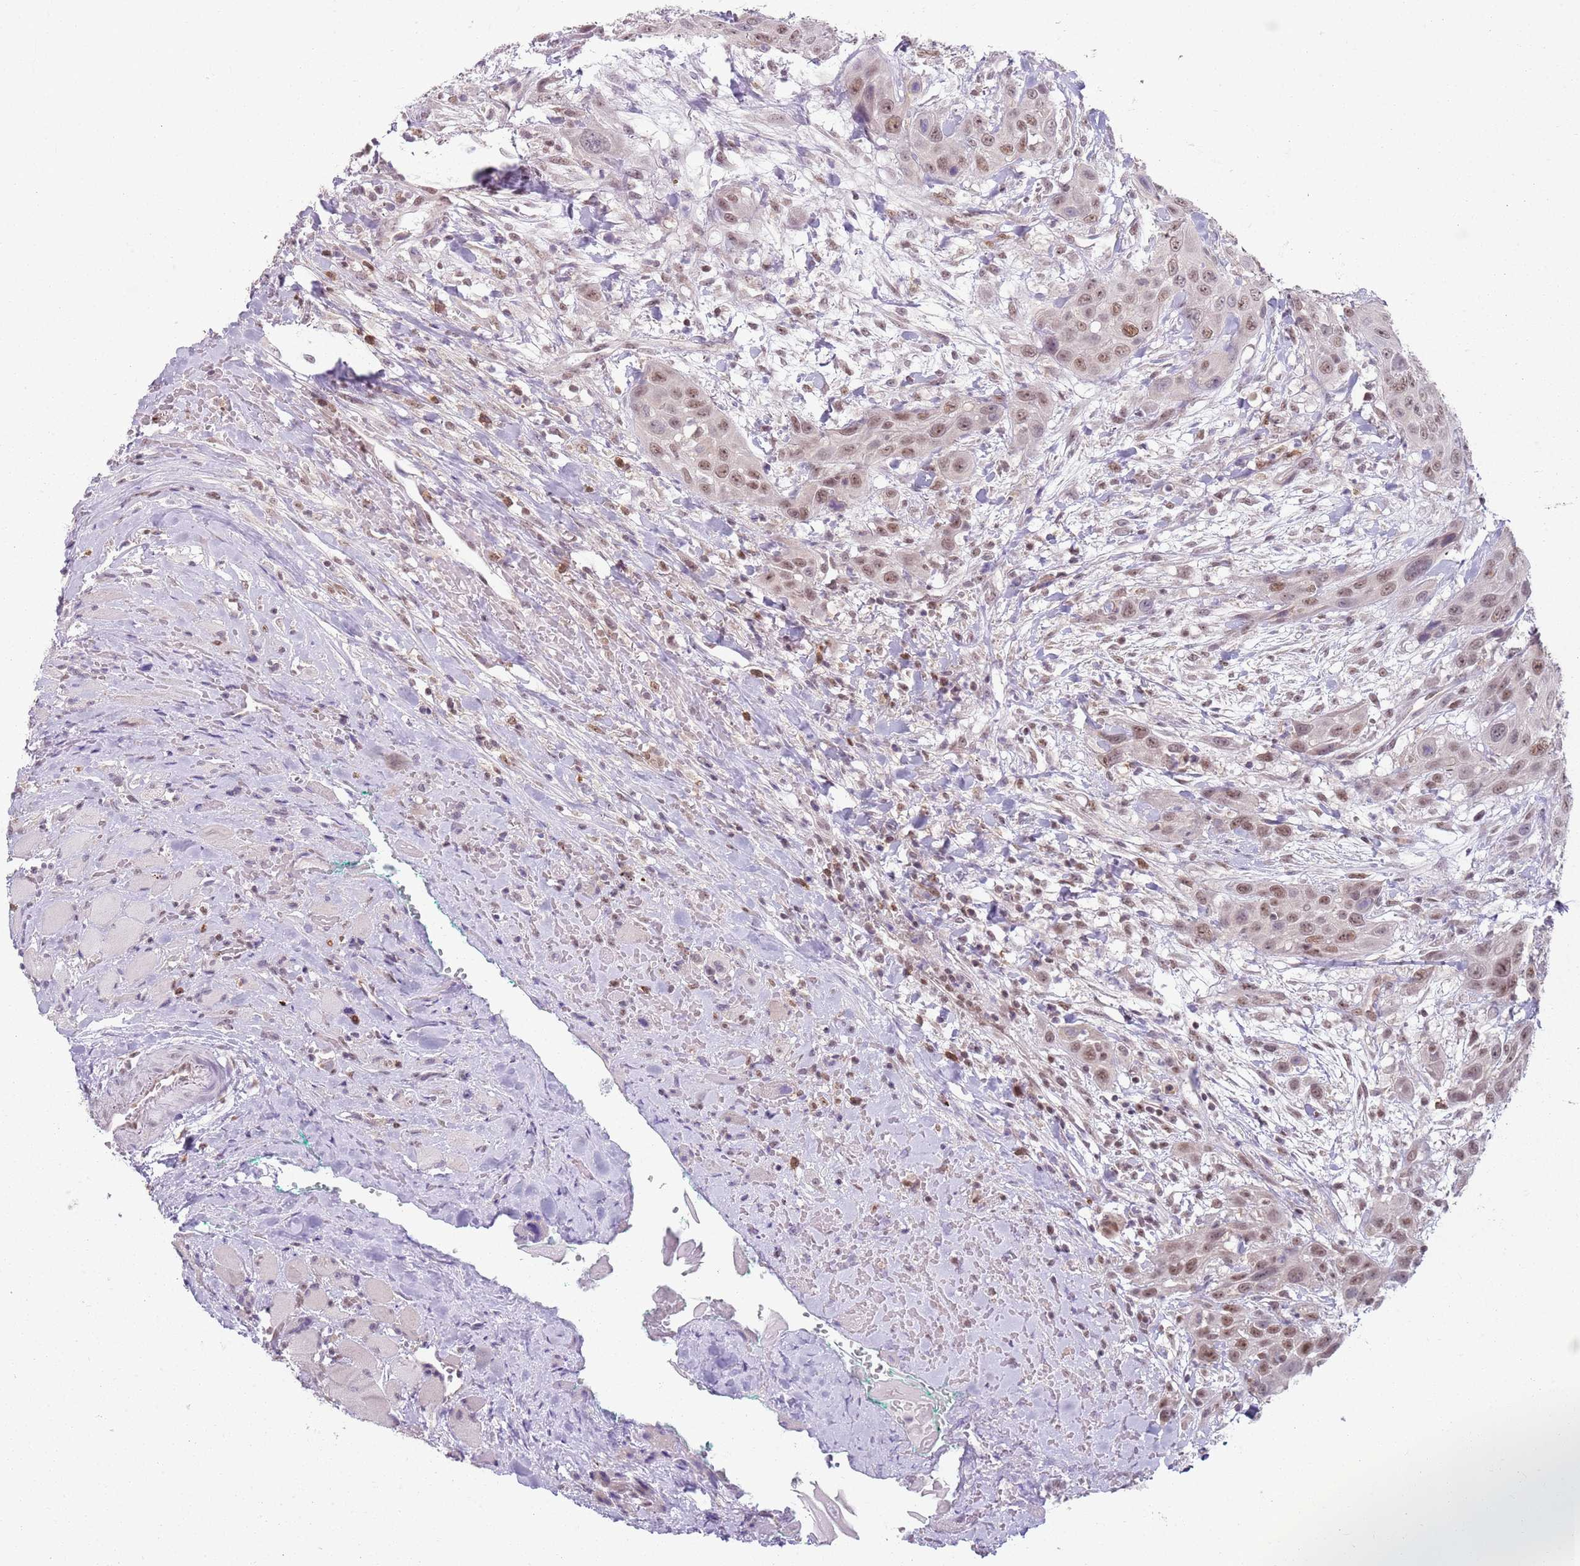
{"staining": {"intensity": "moderate", "quantity": ">75%", "location": "nuclear"}, "tissue": "head and neck cancer", "cell_type": "Tumor cells", "image_type": "cancer", "snomed": [{"axis": "morphology", "description": "Squamous cell carcinoma, NOS"}, {"axis": "topography", "description": "Head-Neck"}], "caption": "Immunohistochemistry (IHC) micrograph of neoplastic tissue: squamous cell carcinoma (head and neck) stained using IHC reveals medium levels of moderate protein expression localized specifically in the nuclear of tumor cells, appearing as a nuclear brown color.", "gene": "SMARCAL1", "patient": {"sex": "male", "age": 81}}